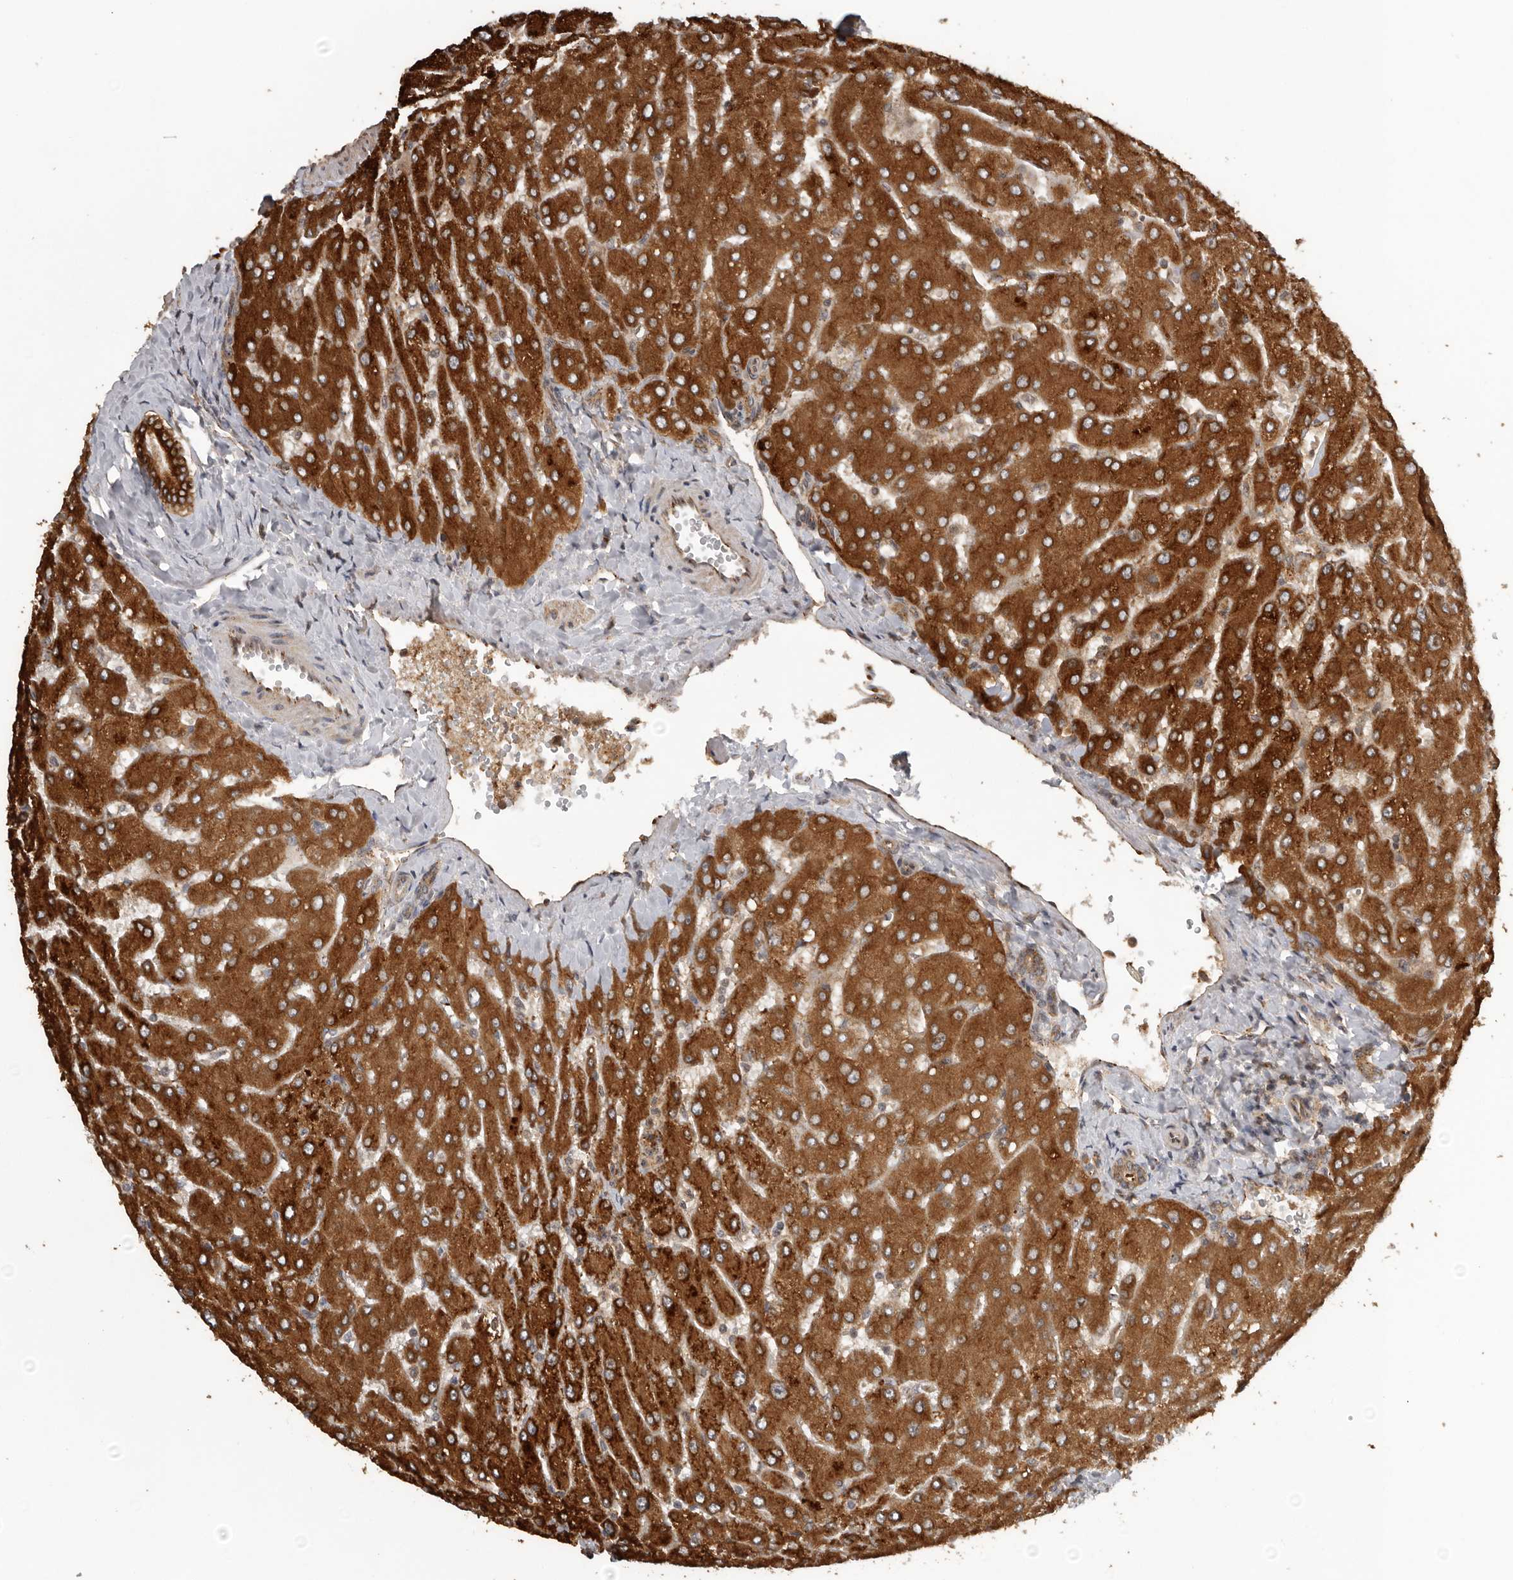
{"staining": {"intensity": "strong", "quantity": "25%-75%", "location": "cytoplasmic/membranous"}, "tissue": "liver", "cell_type": "Cholangiocytes", "image_type": "normal", "snomed": [{"axis": "morphology", "description": "Normal tissue, NOS"}, {"axis": "topography", "description": "Liver"}], "caption": "A high amount of strong cytoplasmic/membranous expression is seen in about 25%-75% of cholangiocytes in benign liver. (DAB (3,3'-diaminobenzidine) IHC with brightfield microscopy, high magnification).", "gene": "CEP350", "patient": {"sex": "male", "age": 55}}